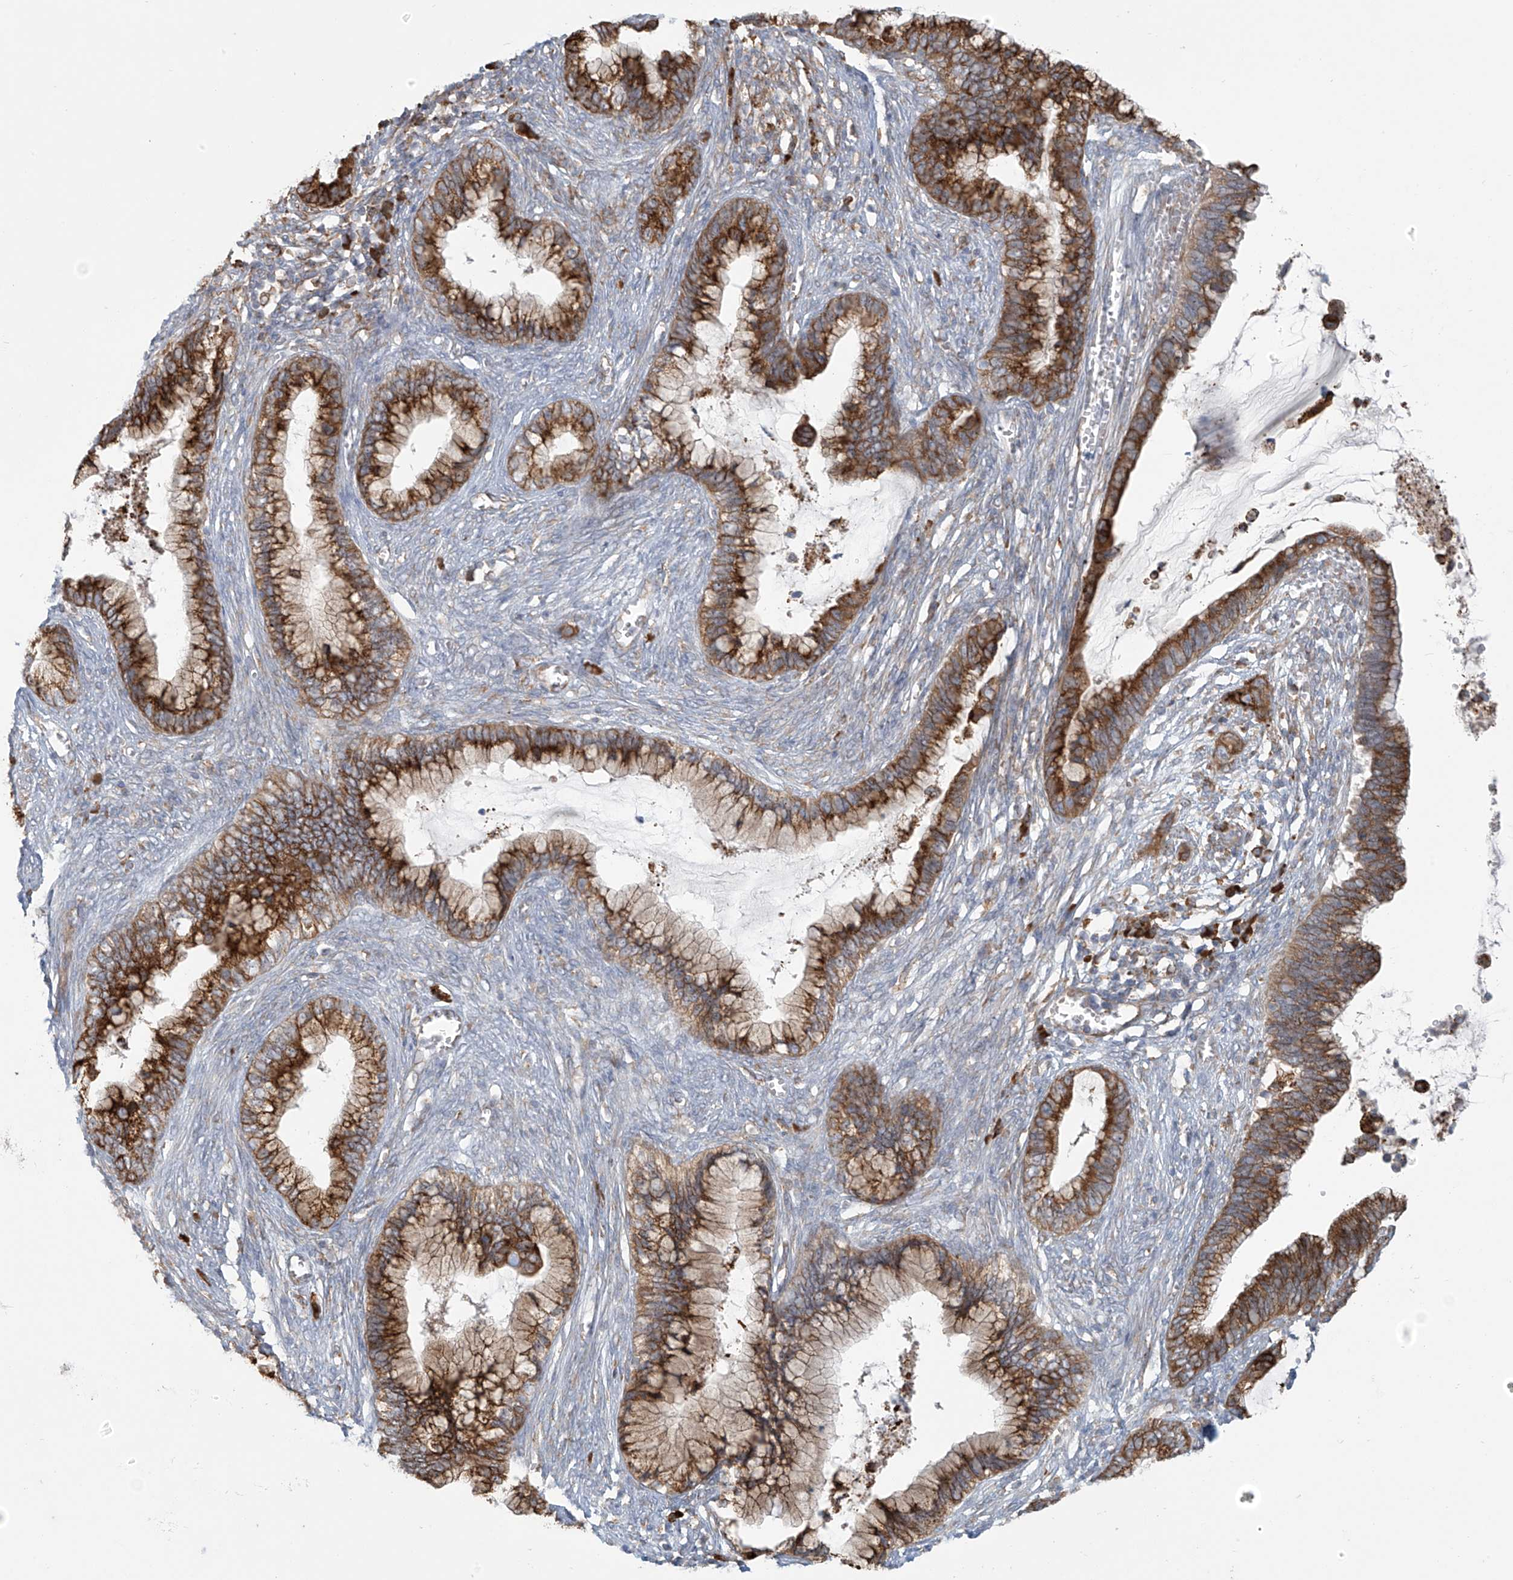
{"staining": {"intensity": "moderate", "quantity": ">75%", "location": "cytoplasmic/membranous"}, "tissue": "cervical cancer", "cell_type": "Tumor cells", "image_type": "cancer", "snomed": [{"axis": "morphology", "description": "Adenocarcinoma, NOS"}, {"axis": "topography", "description": "Cervix"}], "caption": "Cervical cancer stained with a protein marker demonstrates moderate staining in tumor cells.", "gene": "KATNIP", "patient": {"sex": "female", "age": 44}}